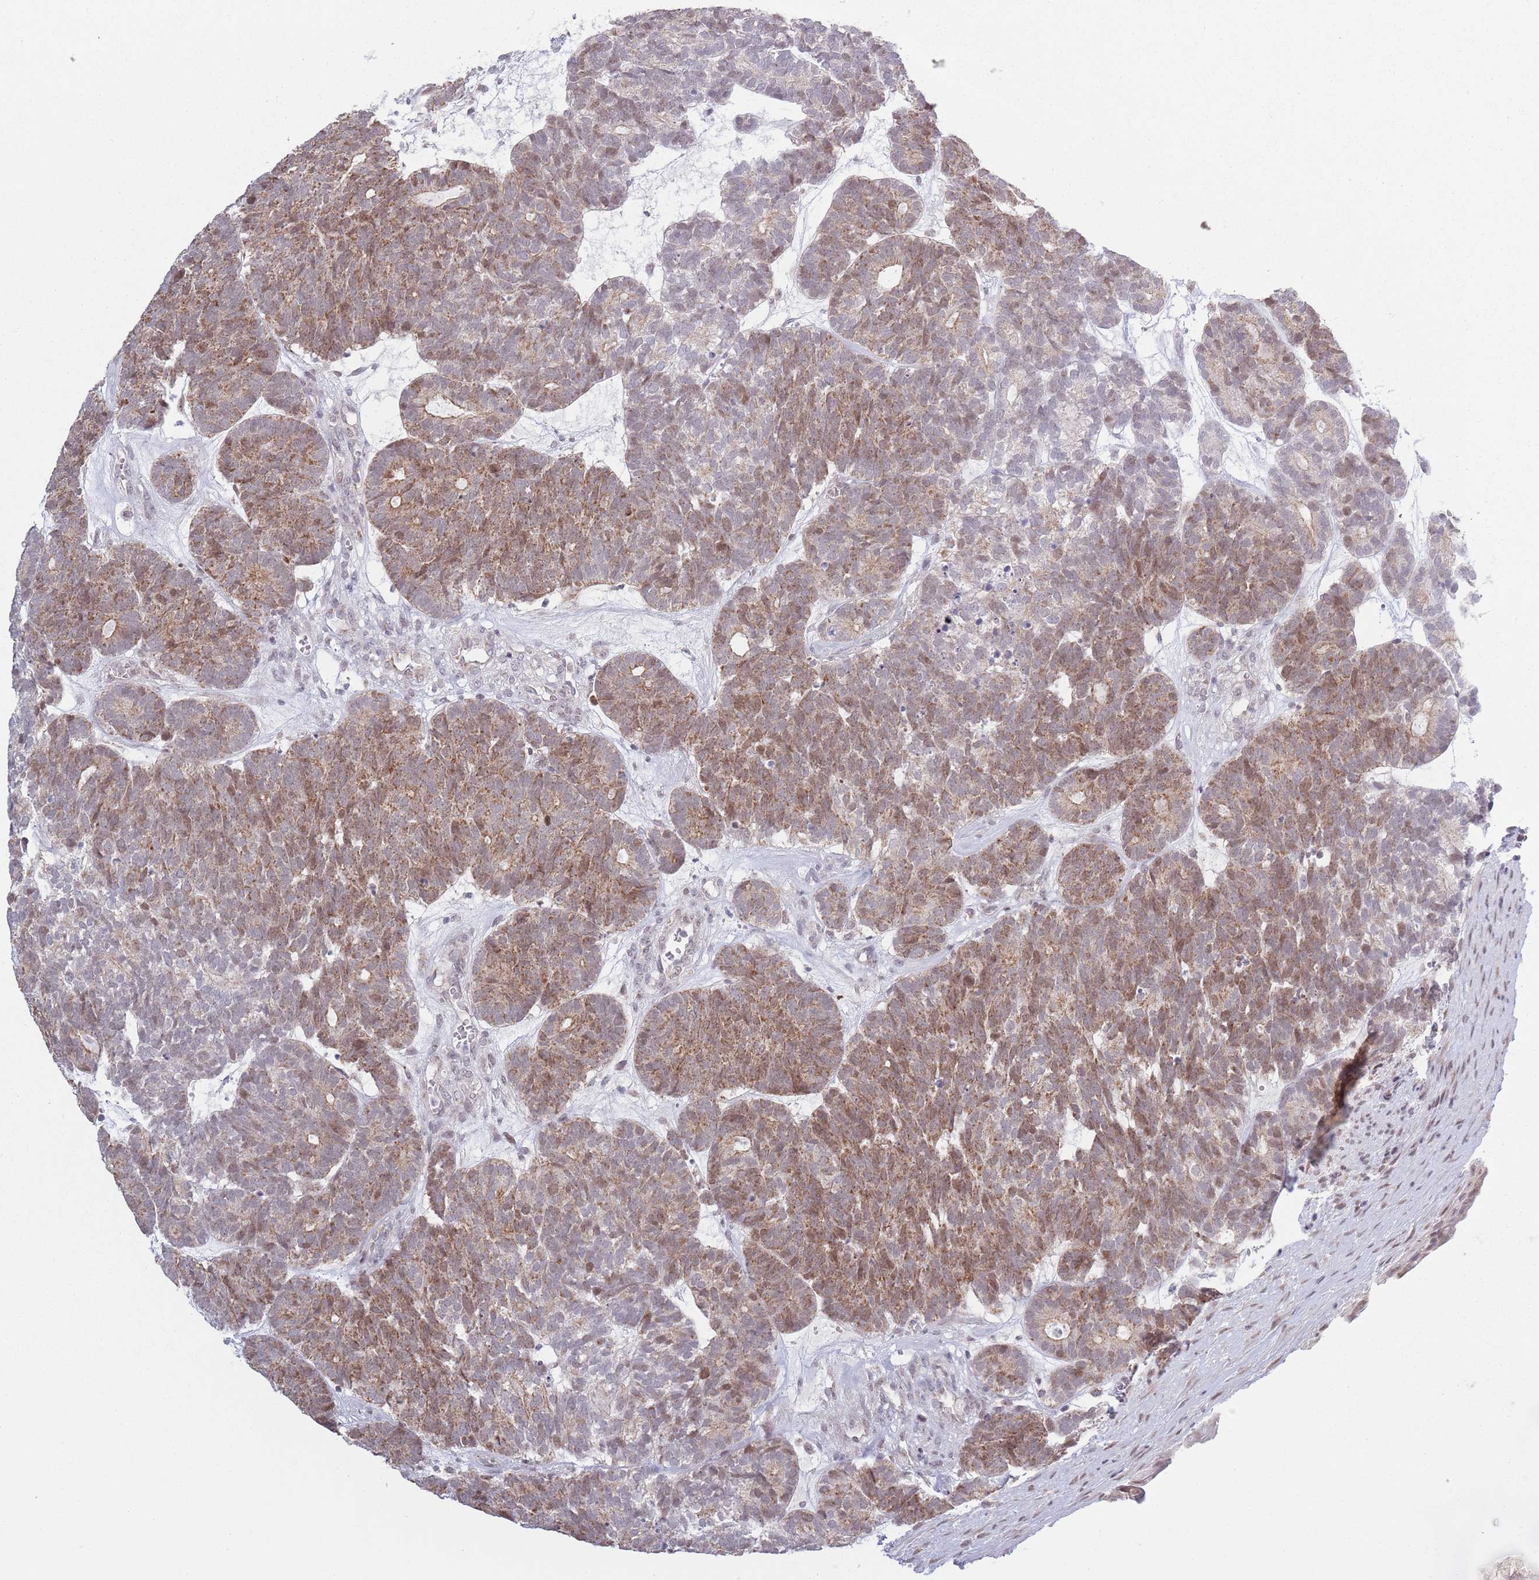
{"staining": {"intensity": "moderate", "quantity": ">75%", "location": "cytoplasmic/membranous,nuclear"}, "tissue": "head and neck cancer", "cell_type": "Tumor cells", "image_type": "cancer", "snomed": [{"axis": "morphology", "description": "Adenocarcinoma, NOS"}, {"axis": "topography", "description": "Head-Neck"}], "caption": "A micrograph showing moderate cytoplasmic/membranous and nuclear expression in approximately >75% of tumor cells in head and neck cancer, as visualized by brown immunohistochemical staining.", "gene": "MRPL34", "patient": {"sex": "female", "age": 81}}